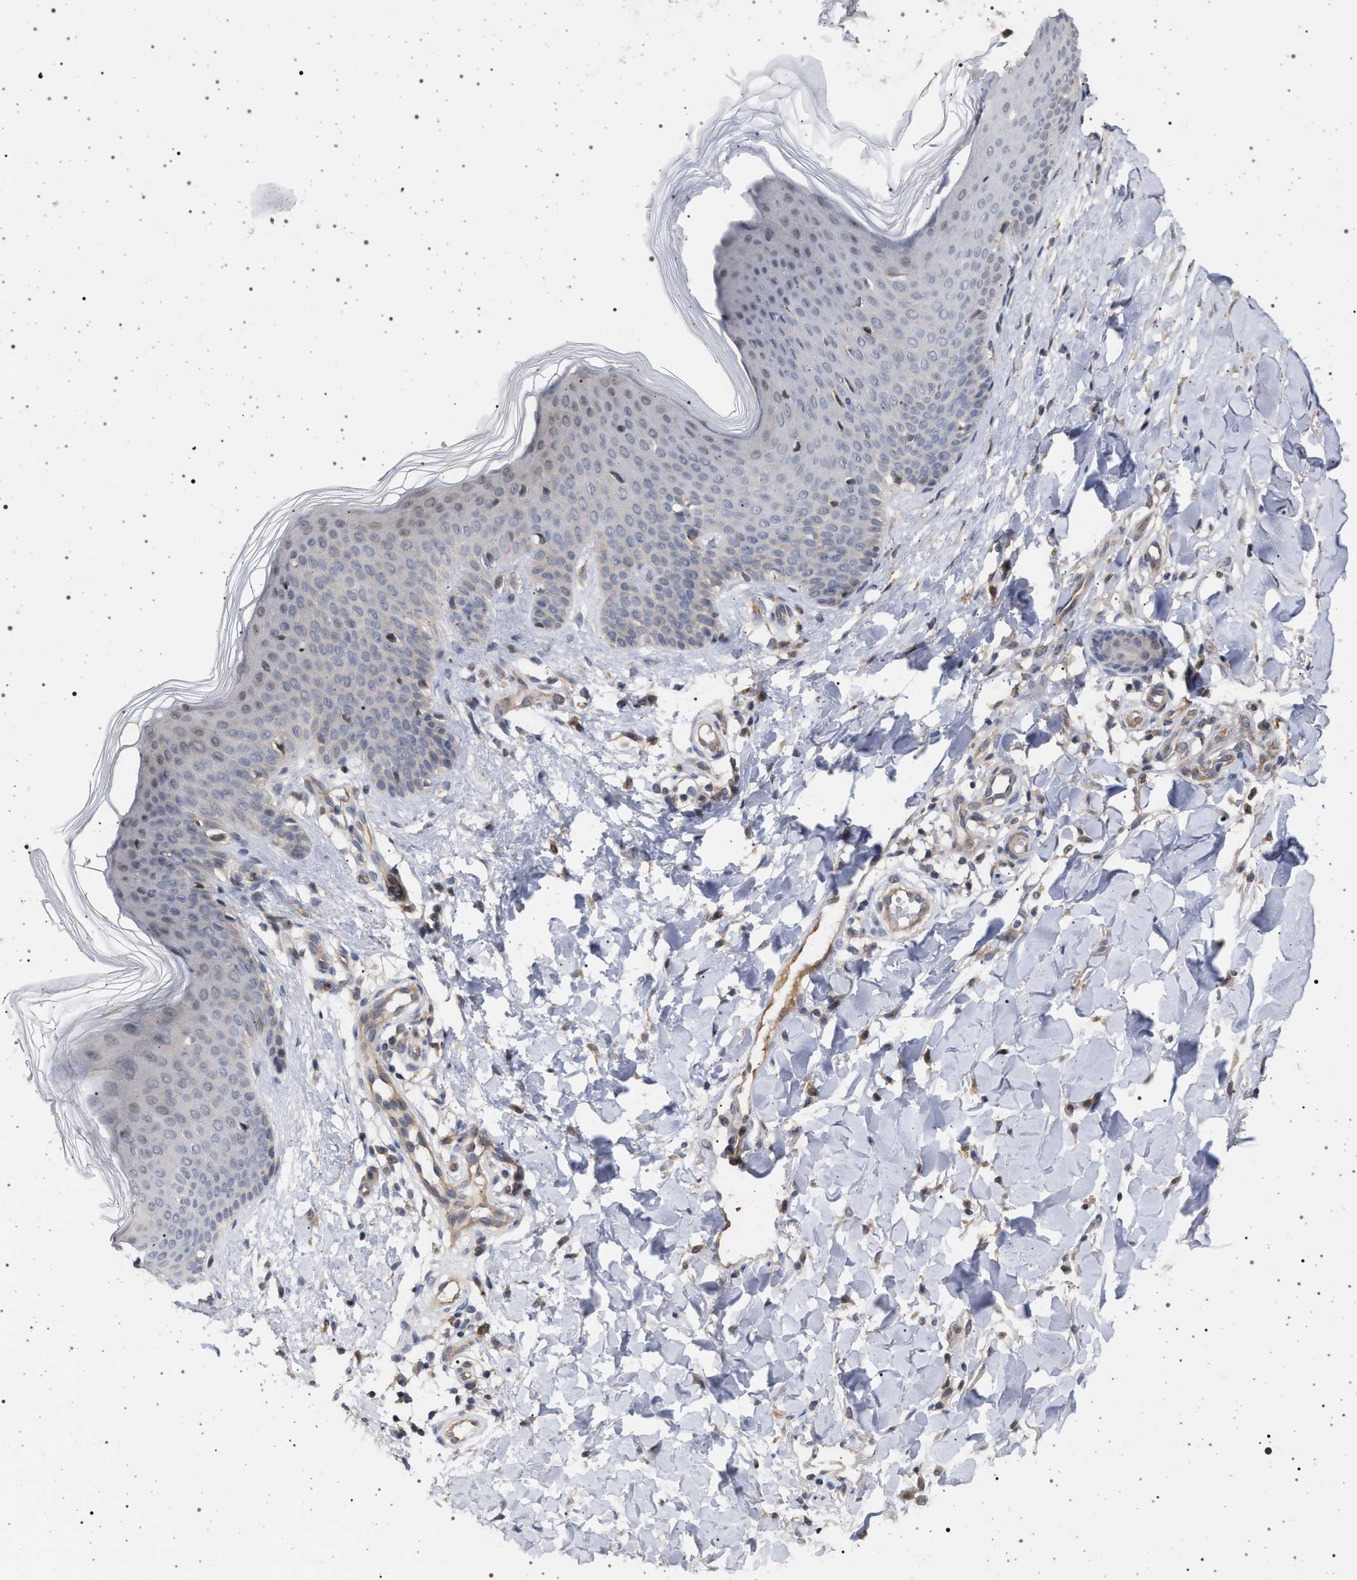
{"staining": {"intensity": "moderate", "quantity": ">75%", "location": "nuclear"}, "tissue": "skin", "cell_type": "Fibroblasts", "image_type": "normal", "snomed": [{"axis": "morphology", "description": "Normal tissue, NOS"}, {"axis": "topography", "description": "Skin"}], "caption": "Immunohistochemistry micrograph of unremarkable skin stained for a protein (brown), which demonstrates medium levels of moderate nuclear staining in about >75% of fibroblasts.", "gene": "RBM48", "patient": {"sex": "male", "age": 41}}